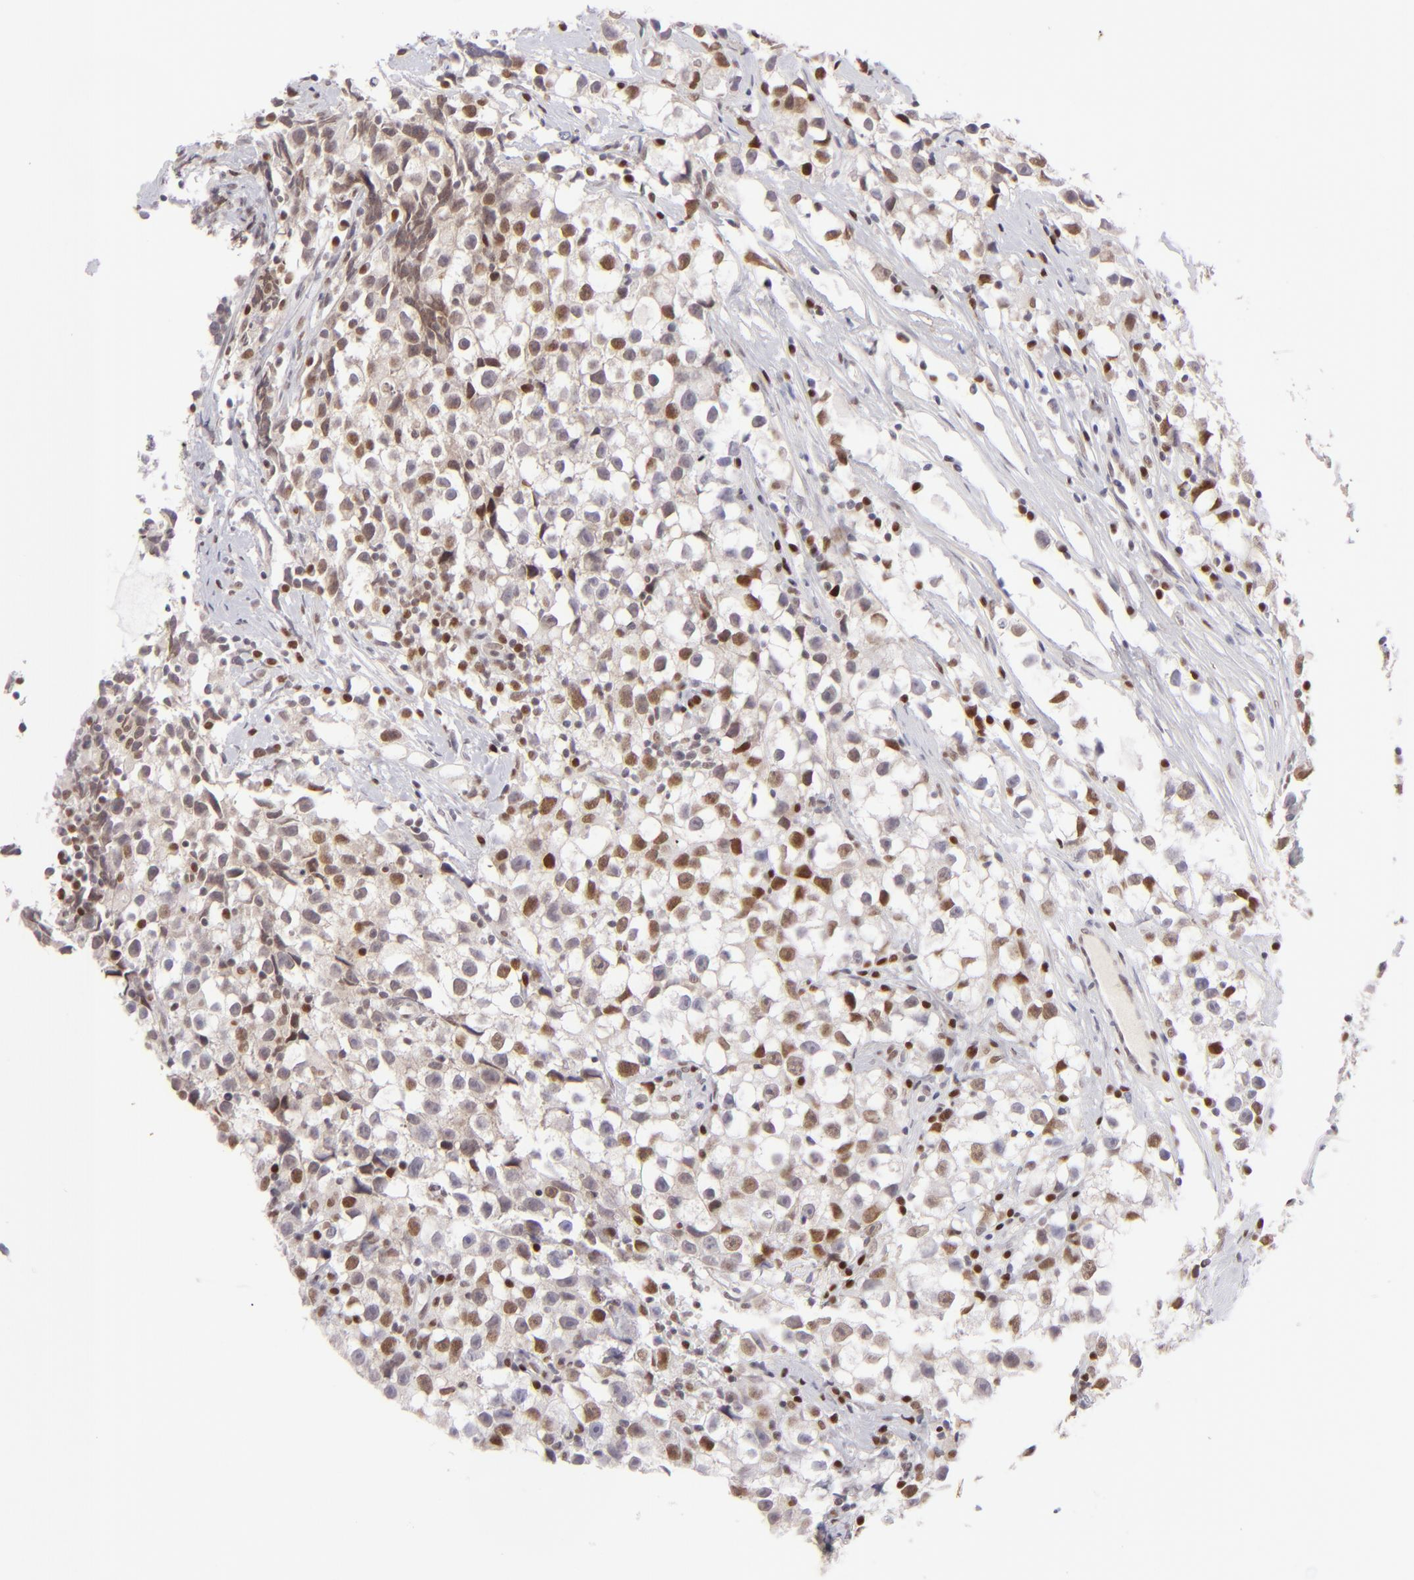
{"staining": {"intensity": "moderate", "quantity": "25%-75%", "location": "nuclear"}, "tissue": "testis cancer", "cell_type": "Tumor cells", "image_type": "cancer", "snomed": [{"axis": "morphology", "description": "Seminoma, NOS"}, {"axis": "topography", "description": "Testis"}], "caption": "Testis seminoma stained with a protein marker shows moderate staining in tumor cells.", "gene": "POU2F1", "patient": {"sex": "male", "age": 35}}